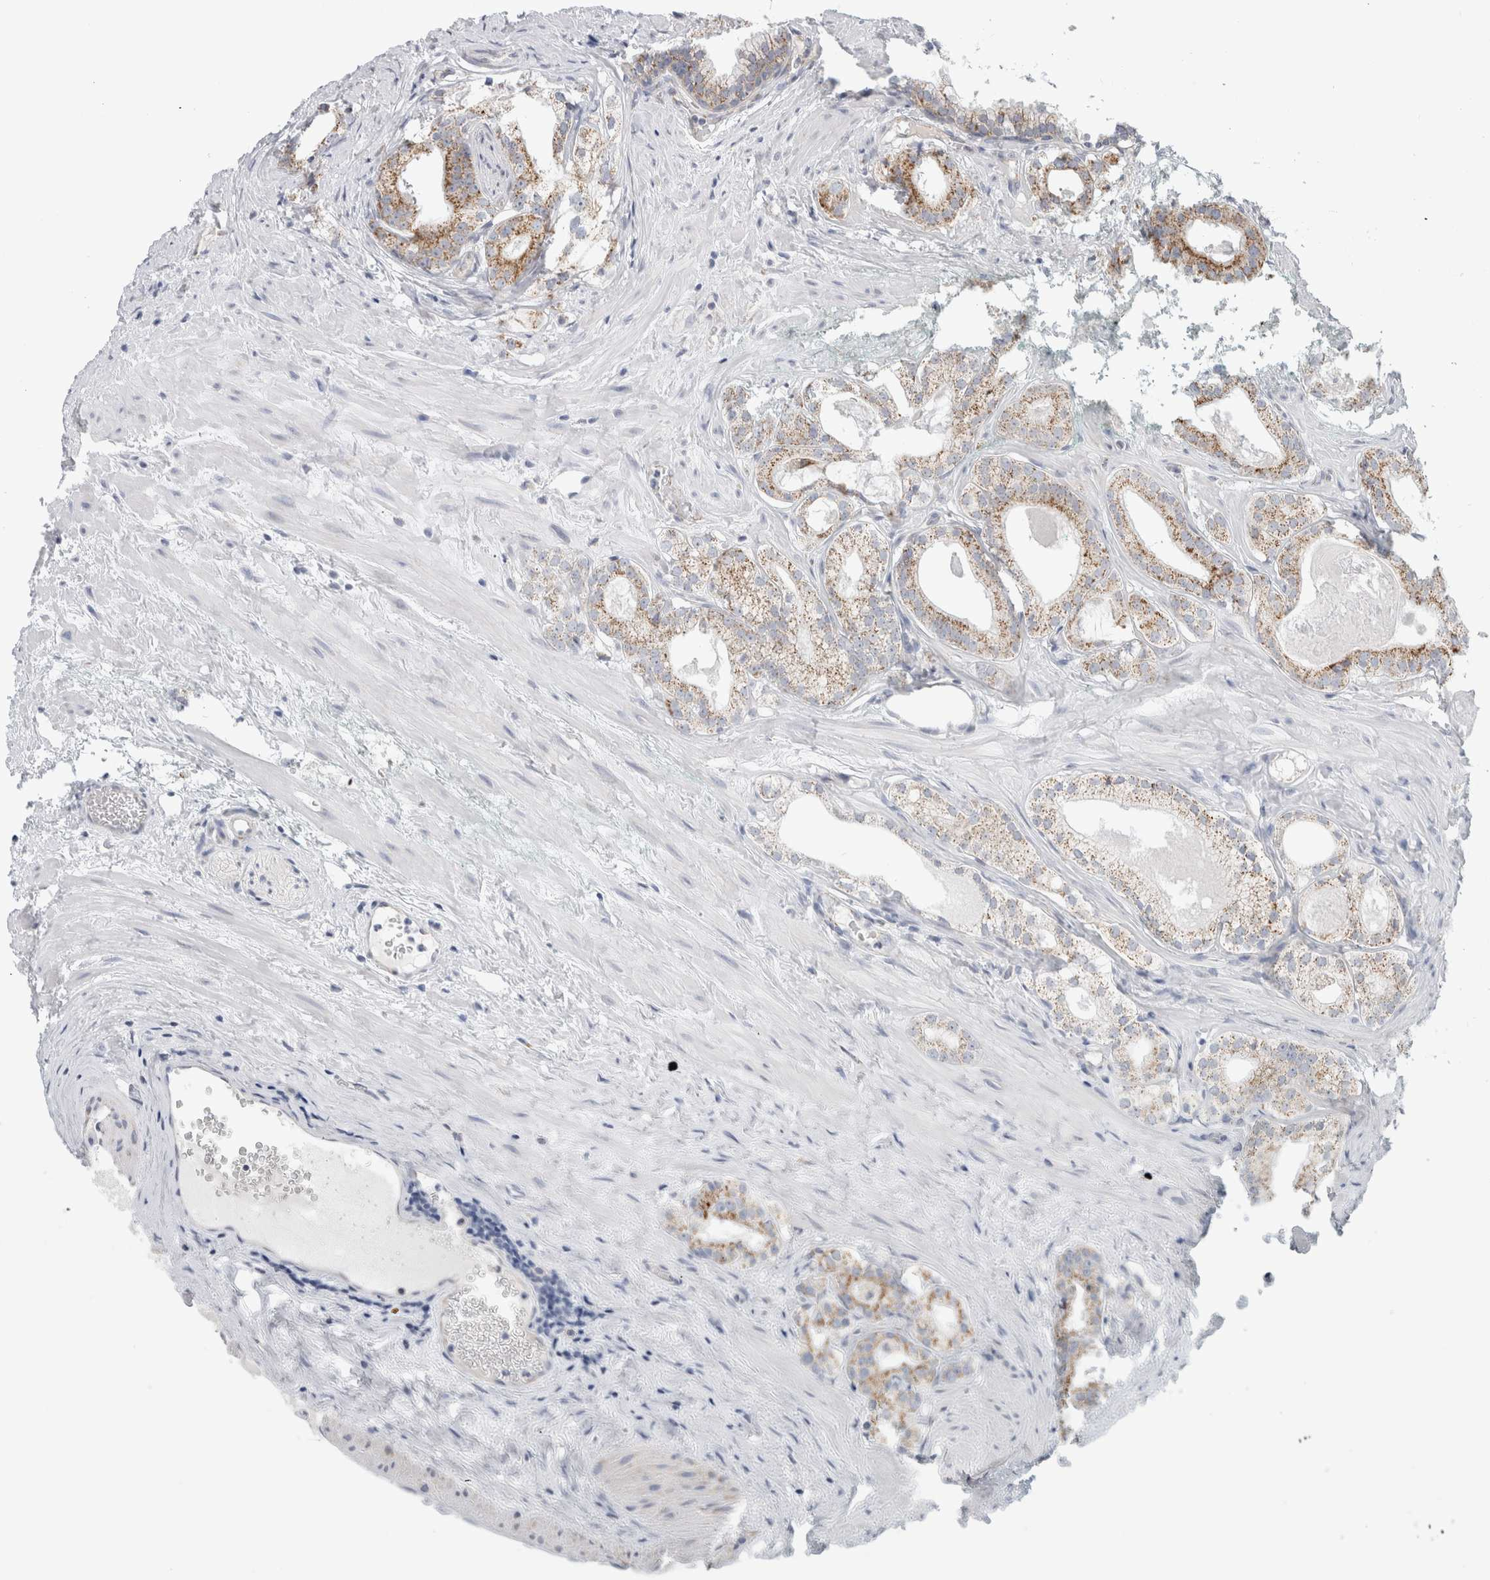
{"staining": {"intensity": "moderate", "quantity": ">75%", "location": "cytoplasmic/membranous"}, "tissue": "prostate cancer", "cell_type": "Tumor cells", "image_type": "cancer", "snomed": [{"axis": "morphology", "description": "Adenocarcinoma, Low grade"}, {"axis": "topography", "description": "Prostate"}], "caption": "Immunohistochemical staining of human prostate cancer exhibits moderate cytoplasmic/membranous protein positivity in approximately >75% of tumor cells.", "gene": "FAHD1", "patient": {"sex": "male", "age": 59}}